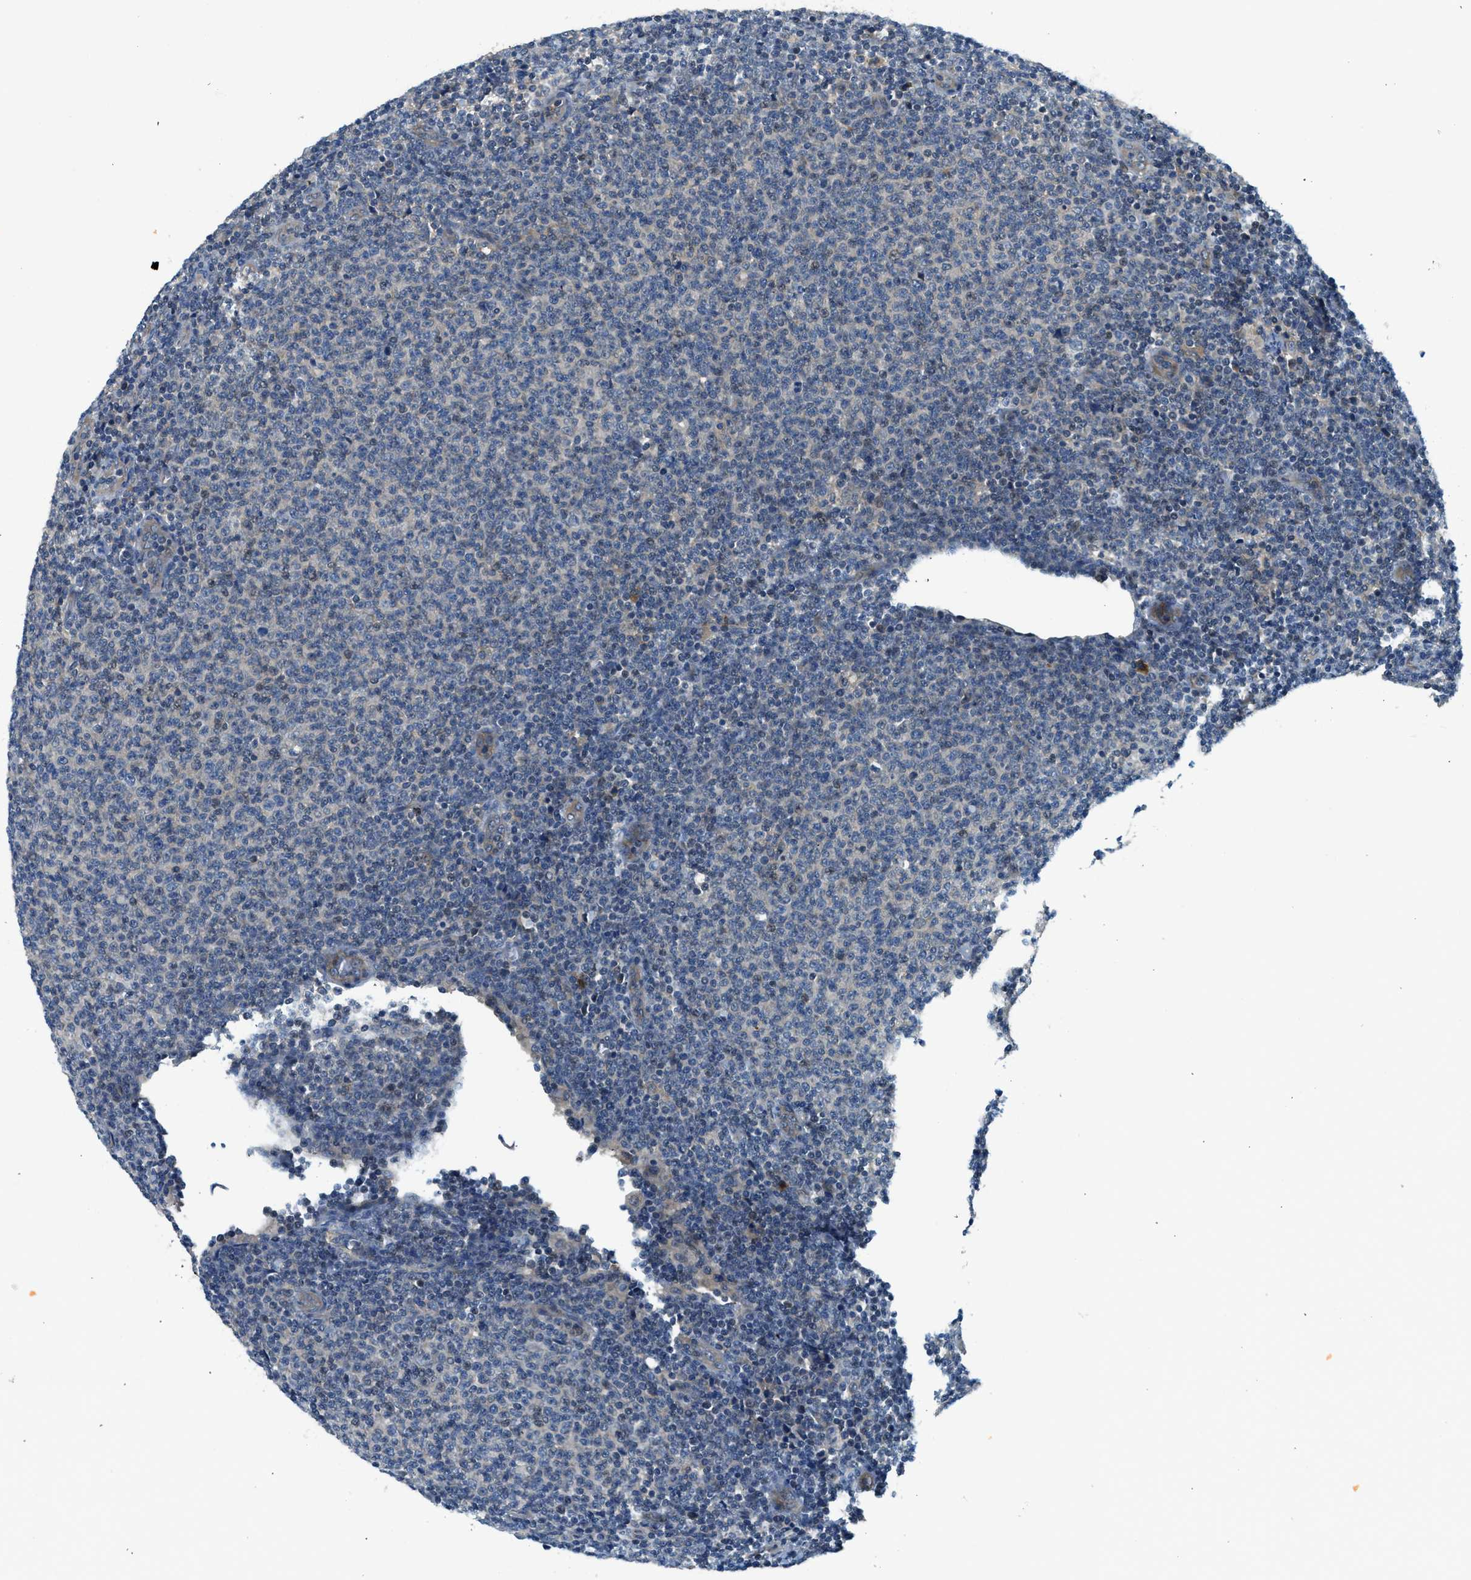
{"staining": {"intensity": "negative", "quantity": "none", "location": "none"}, "tissue": "lymphoma", "cell_type": "Tumor cells", "image_type": "cancer", "snomed": [{"axis": "morphology", "description": "Malignant lymphoma, non-Hodgkin's type, Low grade"}, {"axis": "topography", "description": "Lymph node"}], "caption": "Immunohistochemistry histopathology image of human lymphoma stained for a protein (brown), which demonstrates no positivity in tumor cells. (Brightfield microscopy of DAB (3,3'-diaminobenzidine) immunohistochemistry at high magnification).", "gene": "KCNK1", "patient": {"sex": "male", "age": 66}}